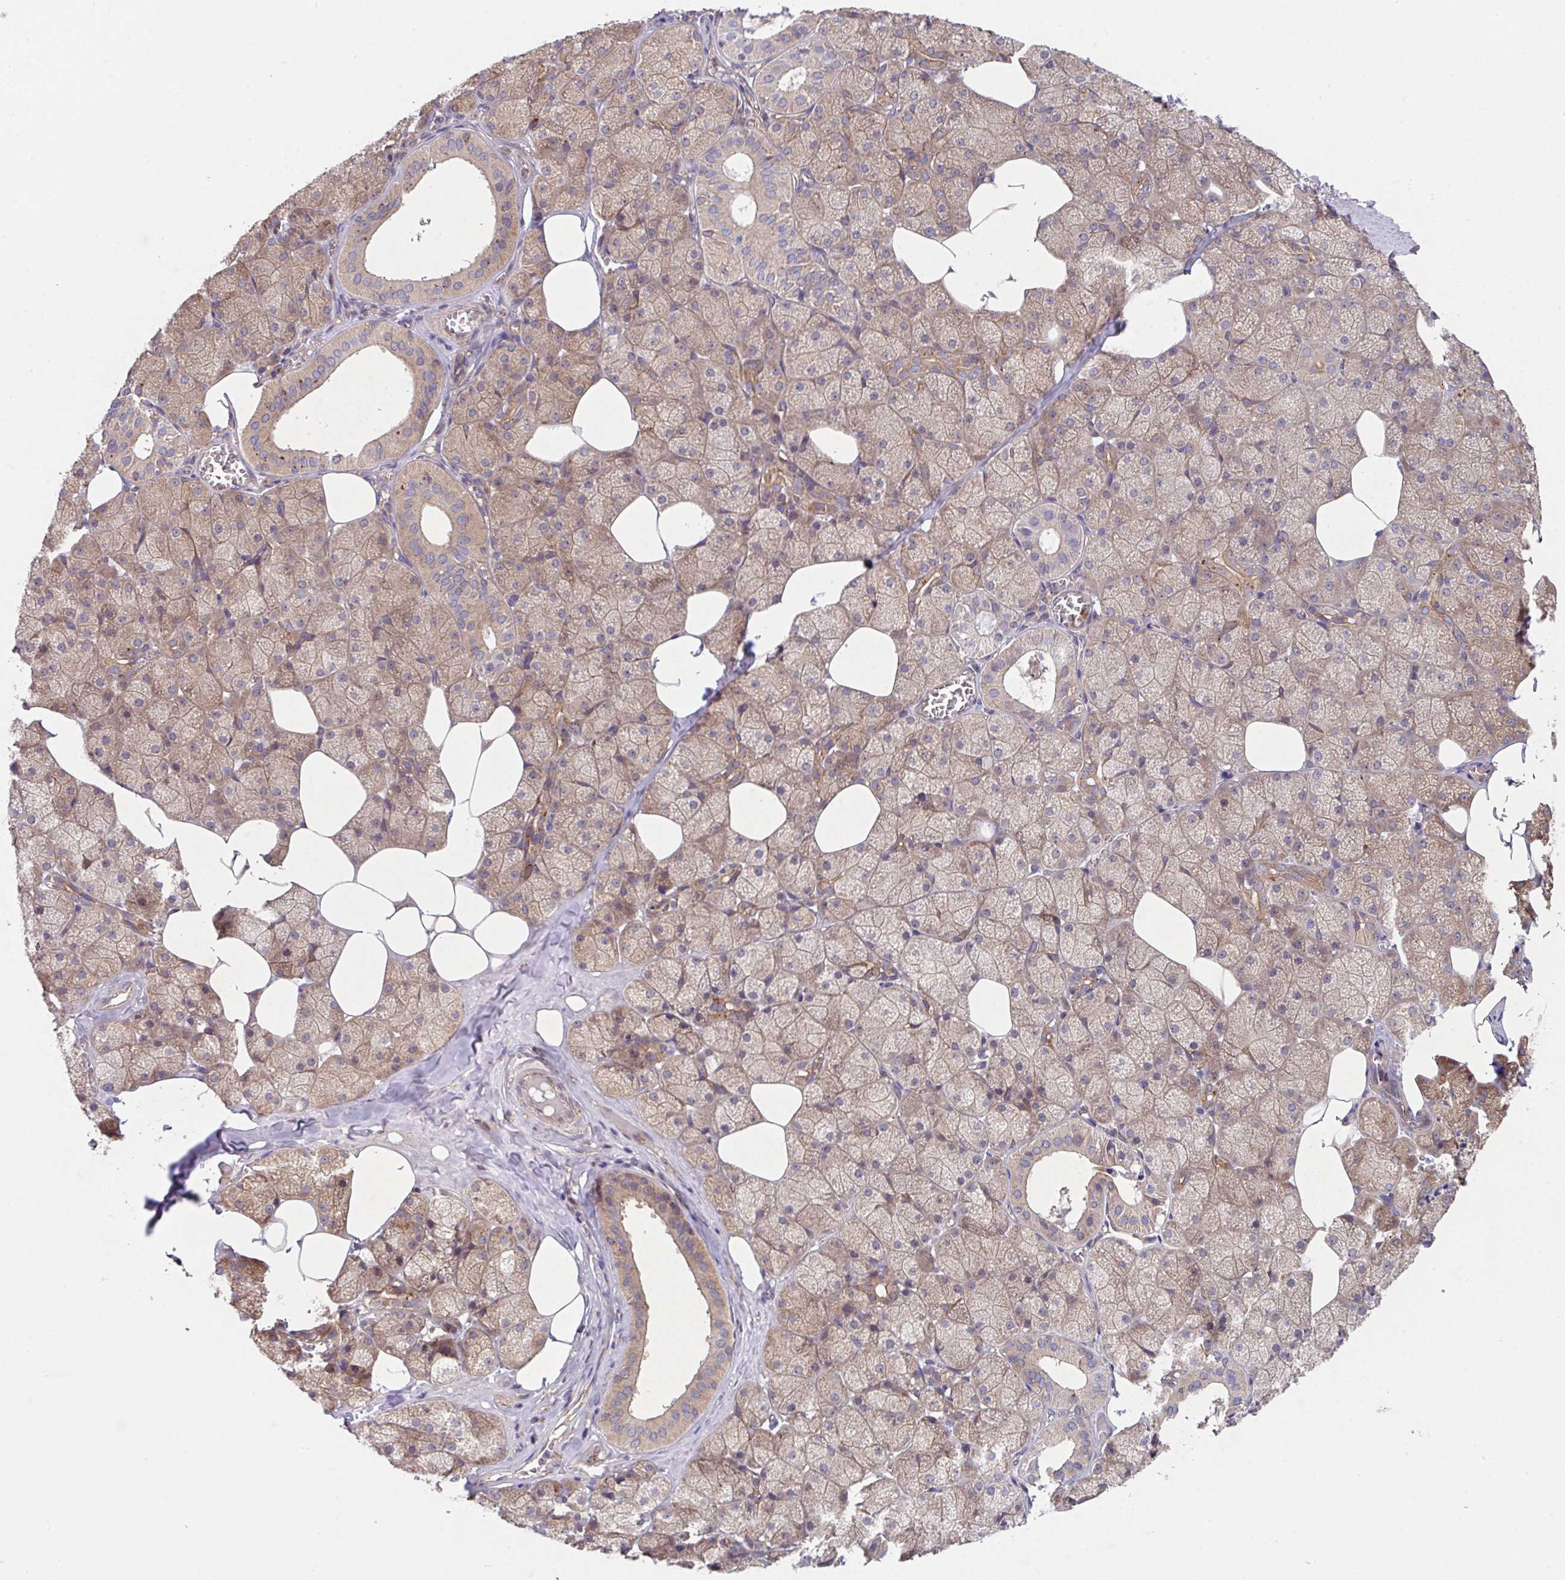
{"staining": {"intensity": "moderate", "quantity": "25%-75%", "location": "cytoplasmic/membranous"}, "tissue": "salivary gland", "cell_type": "Glandular cells", "image_type": "normal", "snomed": [{"axis": "morphology", "description": "Normal tissue, NOS"}, {"axis": "topography", "description": "Salivary gland"}, {"axis": "topography", "description": "Peripheral nerve tissue"}], "caption": "IHC (DAB (3,3'-diaminobenzidine)) staining of unremarkable human salivary gland displays moderate cytoplasmic/membranous protein staining in about 25%-75% of glandular cells. The protein is shown in brown color, while the nuclei are stained blue.", "gene": "TRIM14", "patient": {"sex": "male", "age": 38}}